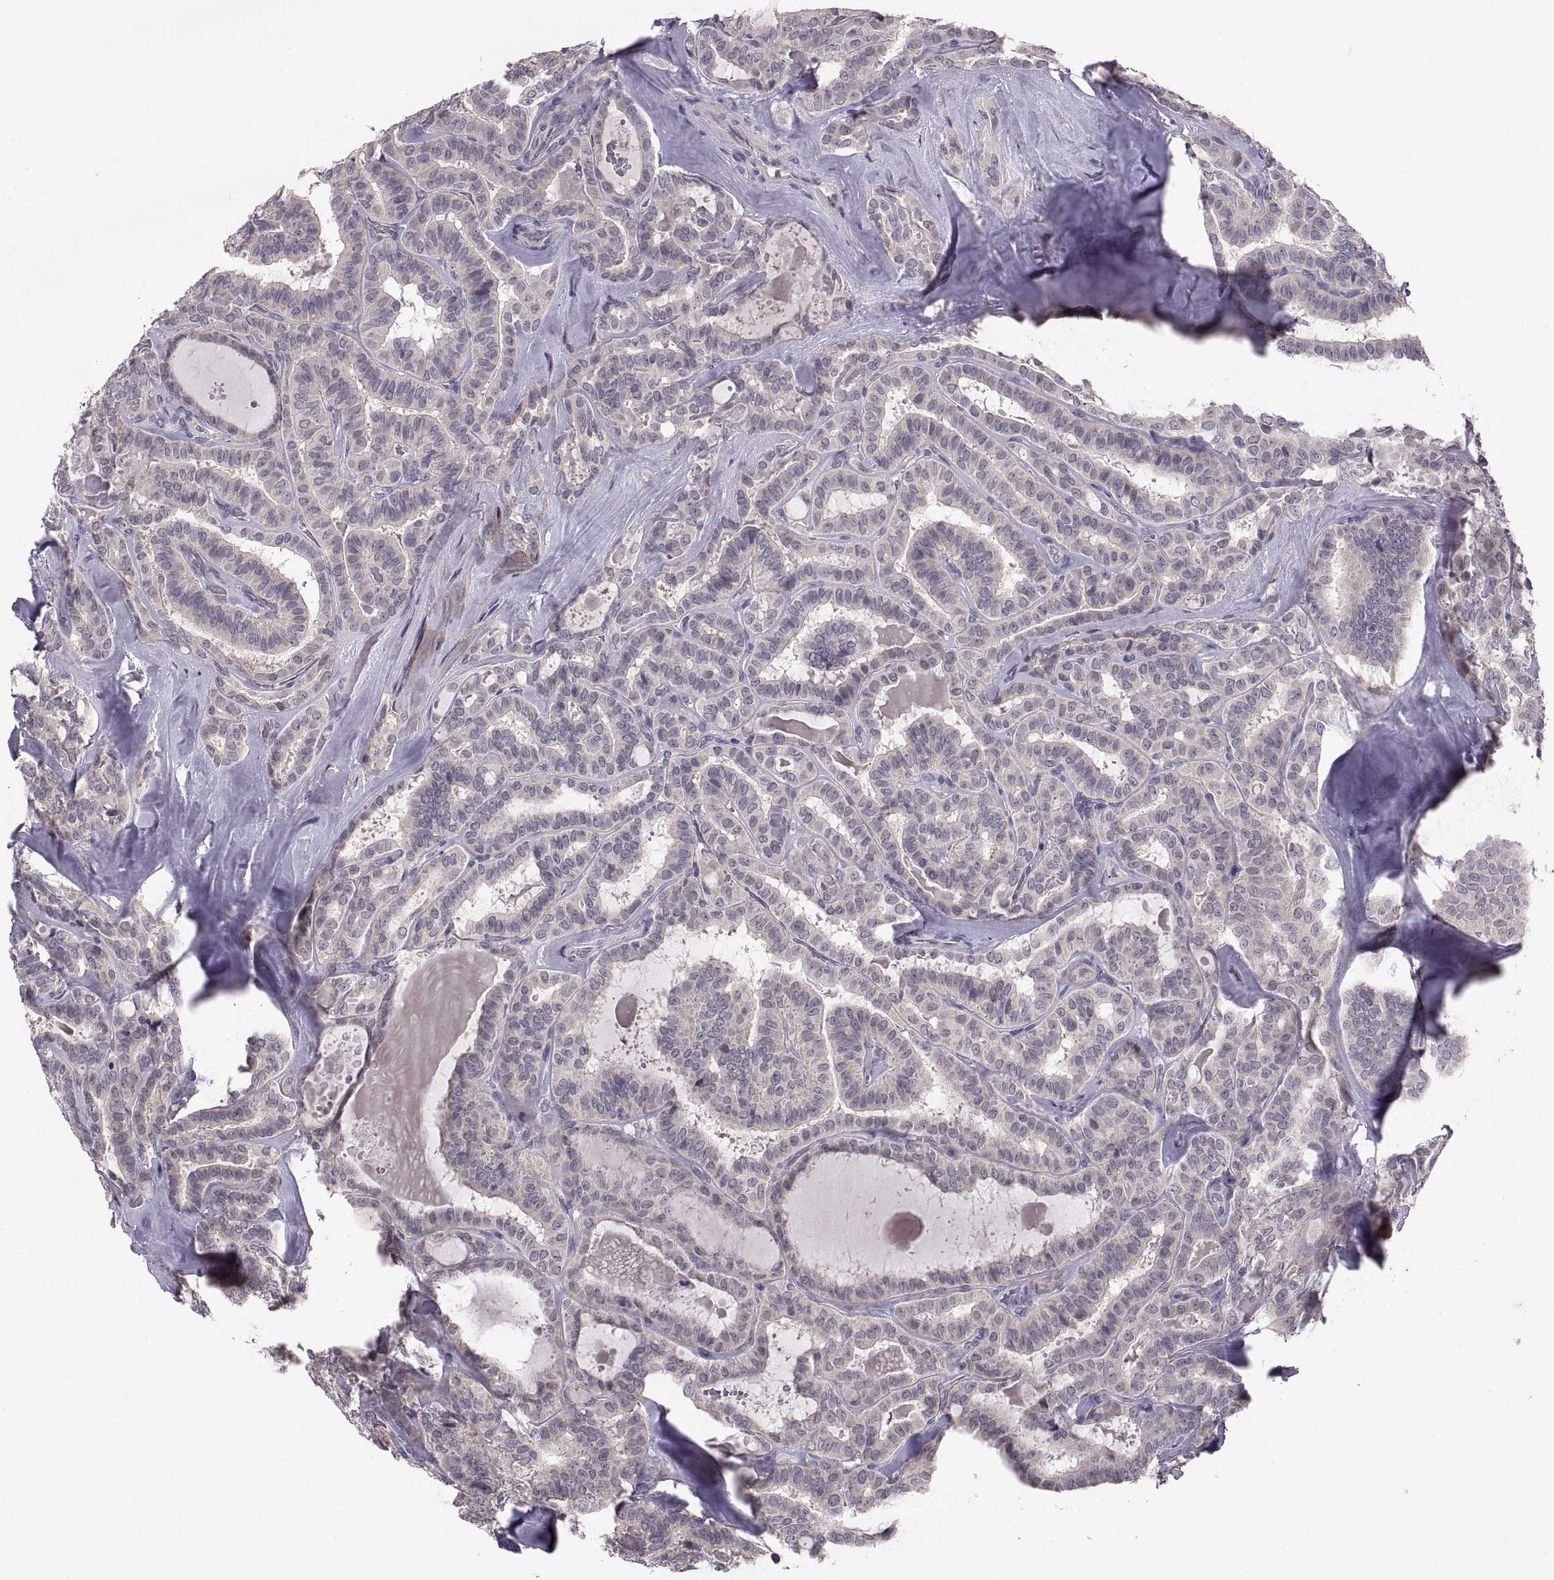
{"staining": {"intensity": "negative", "quantity": "none", "location": "none"}, "tissue": "thyroid cancer", "cell_type": "Tumor cells", "image_type": "cancer", "snomed": [{"axis": "morphology", "description": "Papillary adenocarcinoma, NOS"}, {"axis": "topography", "description": "Thyroid gland"}], "caption": "IHC photomicrograph of human thyroid cancer (papillary adenocarcinoma) stained for a protein (brown), which shows no staining in tumor cells.", "gene": "PAX2", "patient": {"sex": "female", "age": 39}}